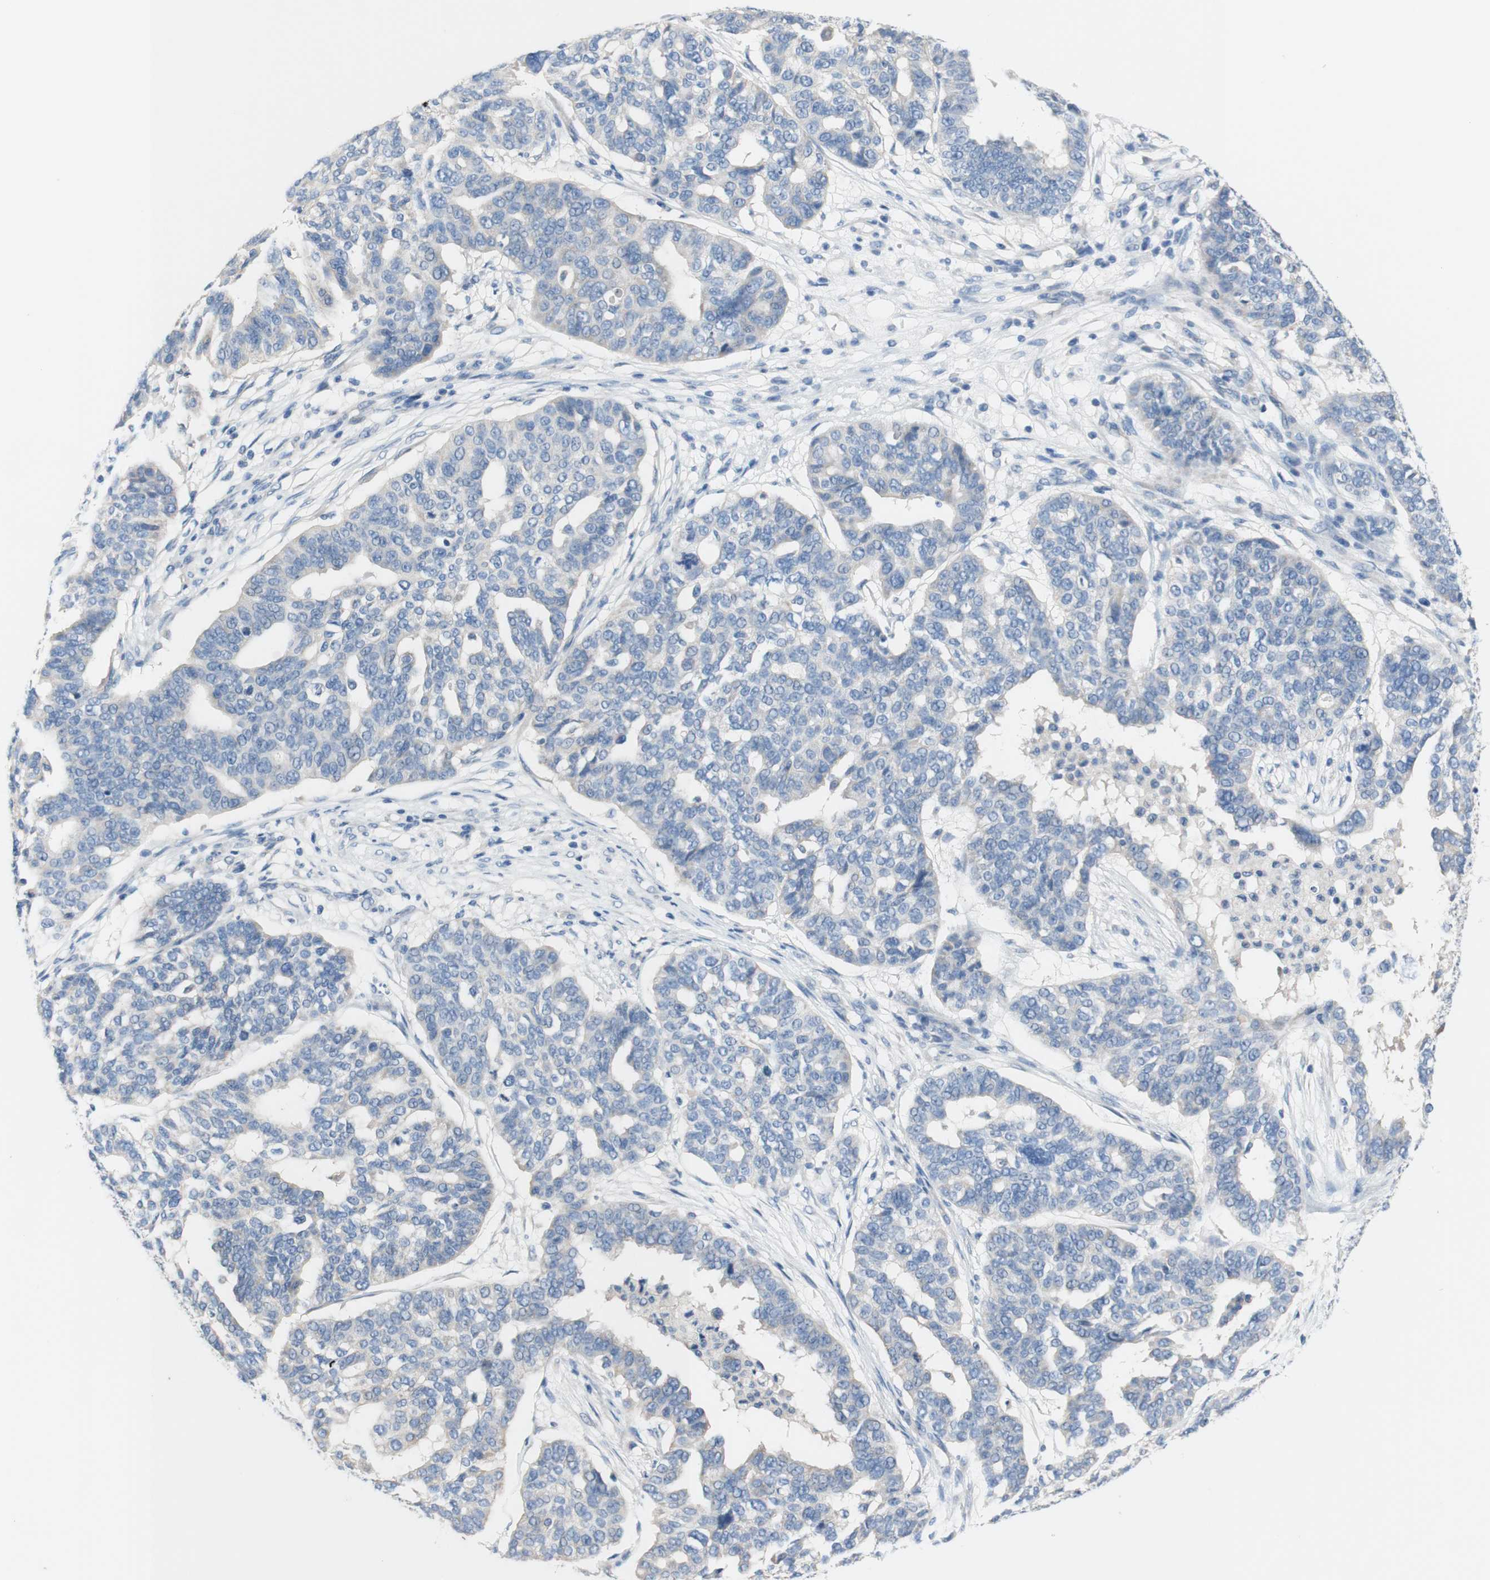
{"staining": {"intensity": "negative", "quantity": "none", "location": "none"}, "tissue": "ovarian cancer", "cell_type": "Tumor cells", "image_type": "cancer", "snomed": [{"axis": "morphology", "description": "Cystadenocarcinoma, serous, NOS"}, {"axis": "topography", "description": "Ovary"}], "caption": "Ovarian cancer was stained to show a protein in brown. There is no significant staining in tumor cells.", "gene": "F3", "patient": {"sex": "female", "age": 59}}